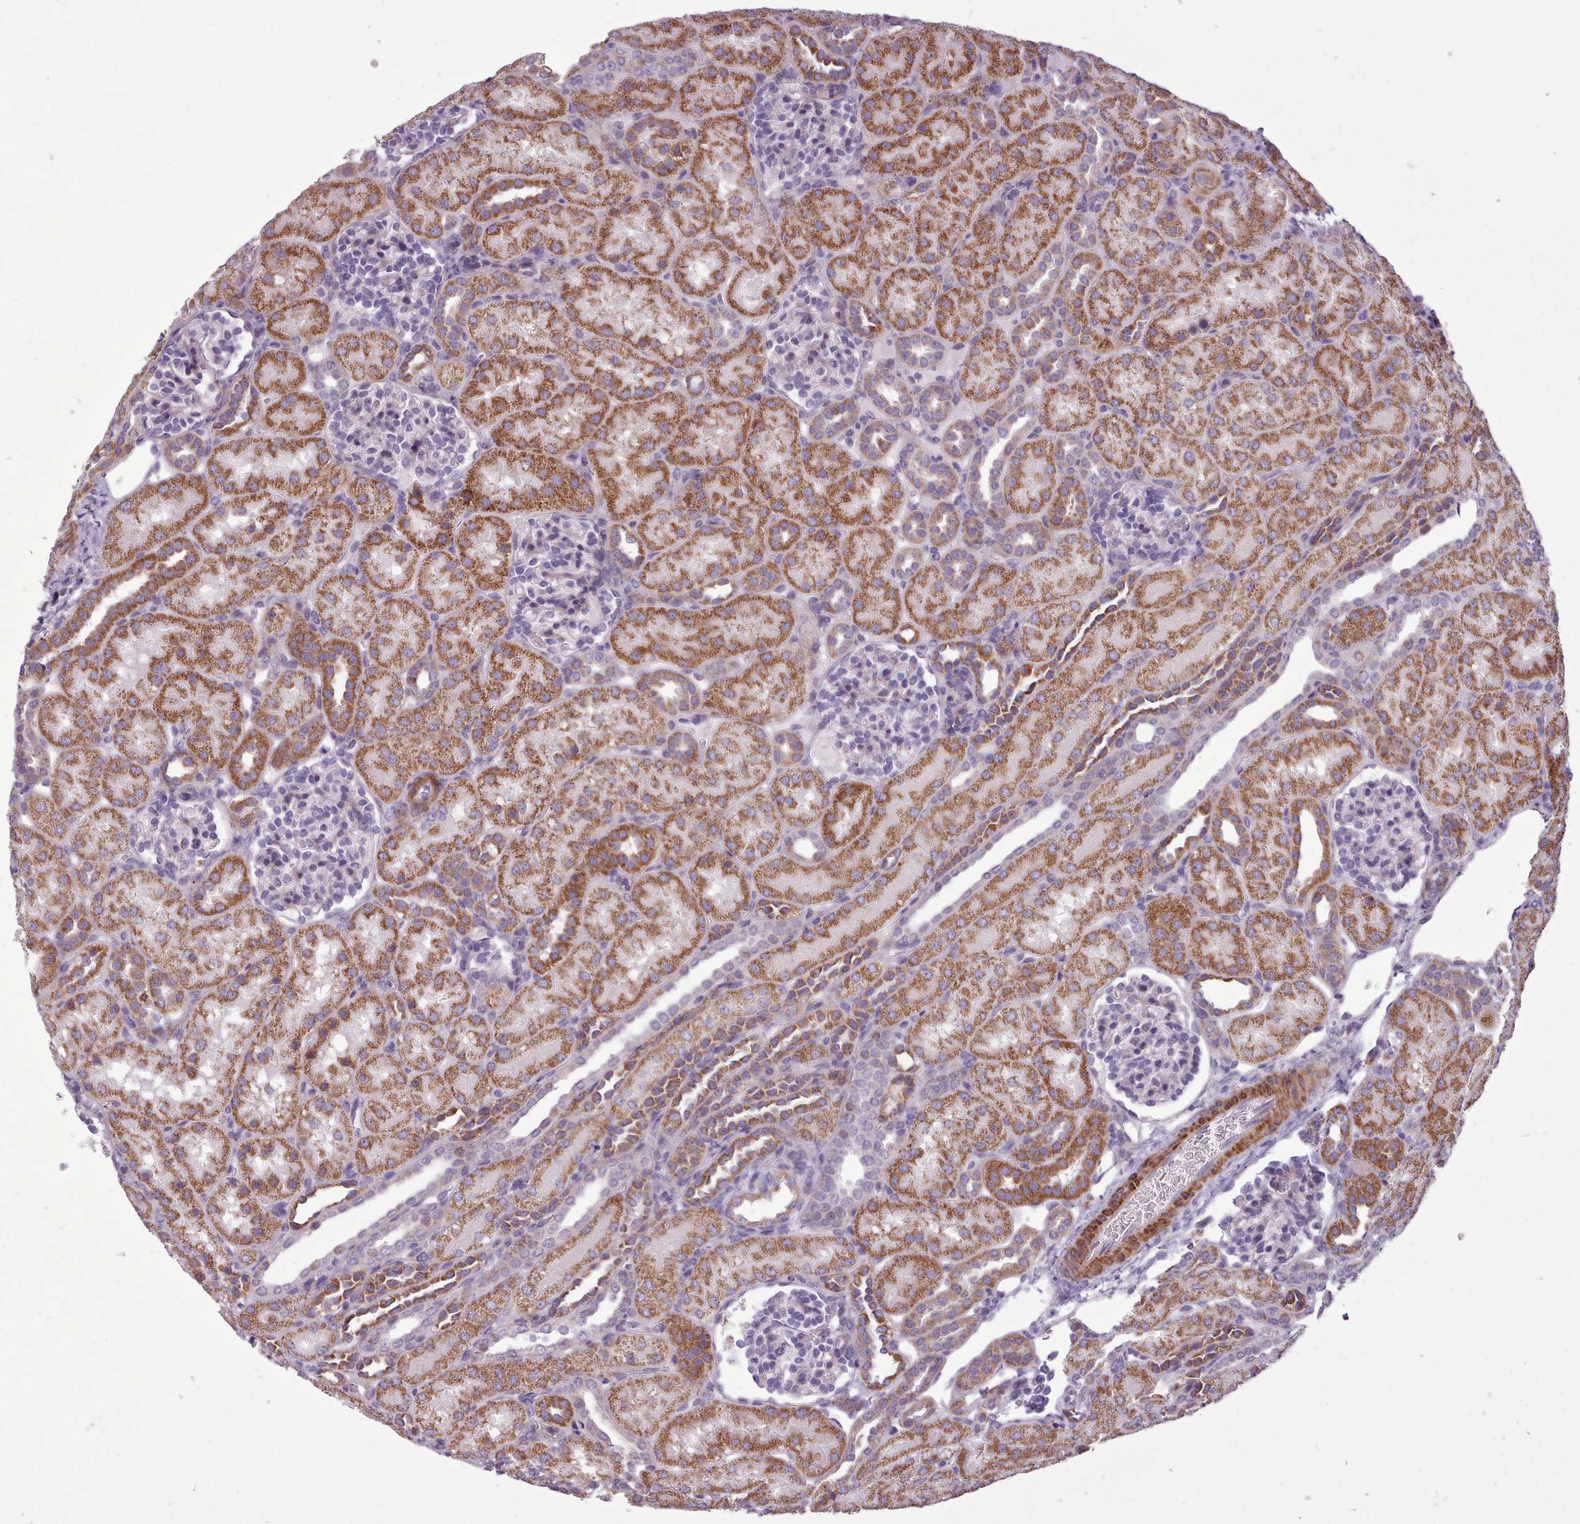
{"staining": {"intensity": "negative", "quantity": "none", "location": "none"}, "tissue": "kidney", "cell_type": "Cells in glomeruli", "image_type": "normal", "snomed": [{"axis": "morphology", "description": "Normal tissue, NOS"}, {"axis": "topography", "description": "Kidney"}], "caption": "Immunohistochemistry (IHC) of normal human kidney displays no expression in cells in glomeruli.", "gene": "AVL9", "patient": {"sex": "male", "age": 1}}